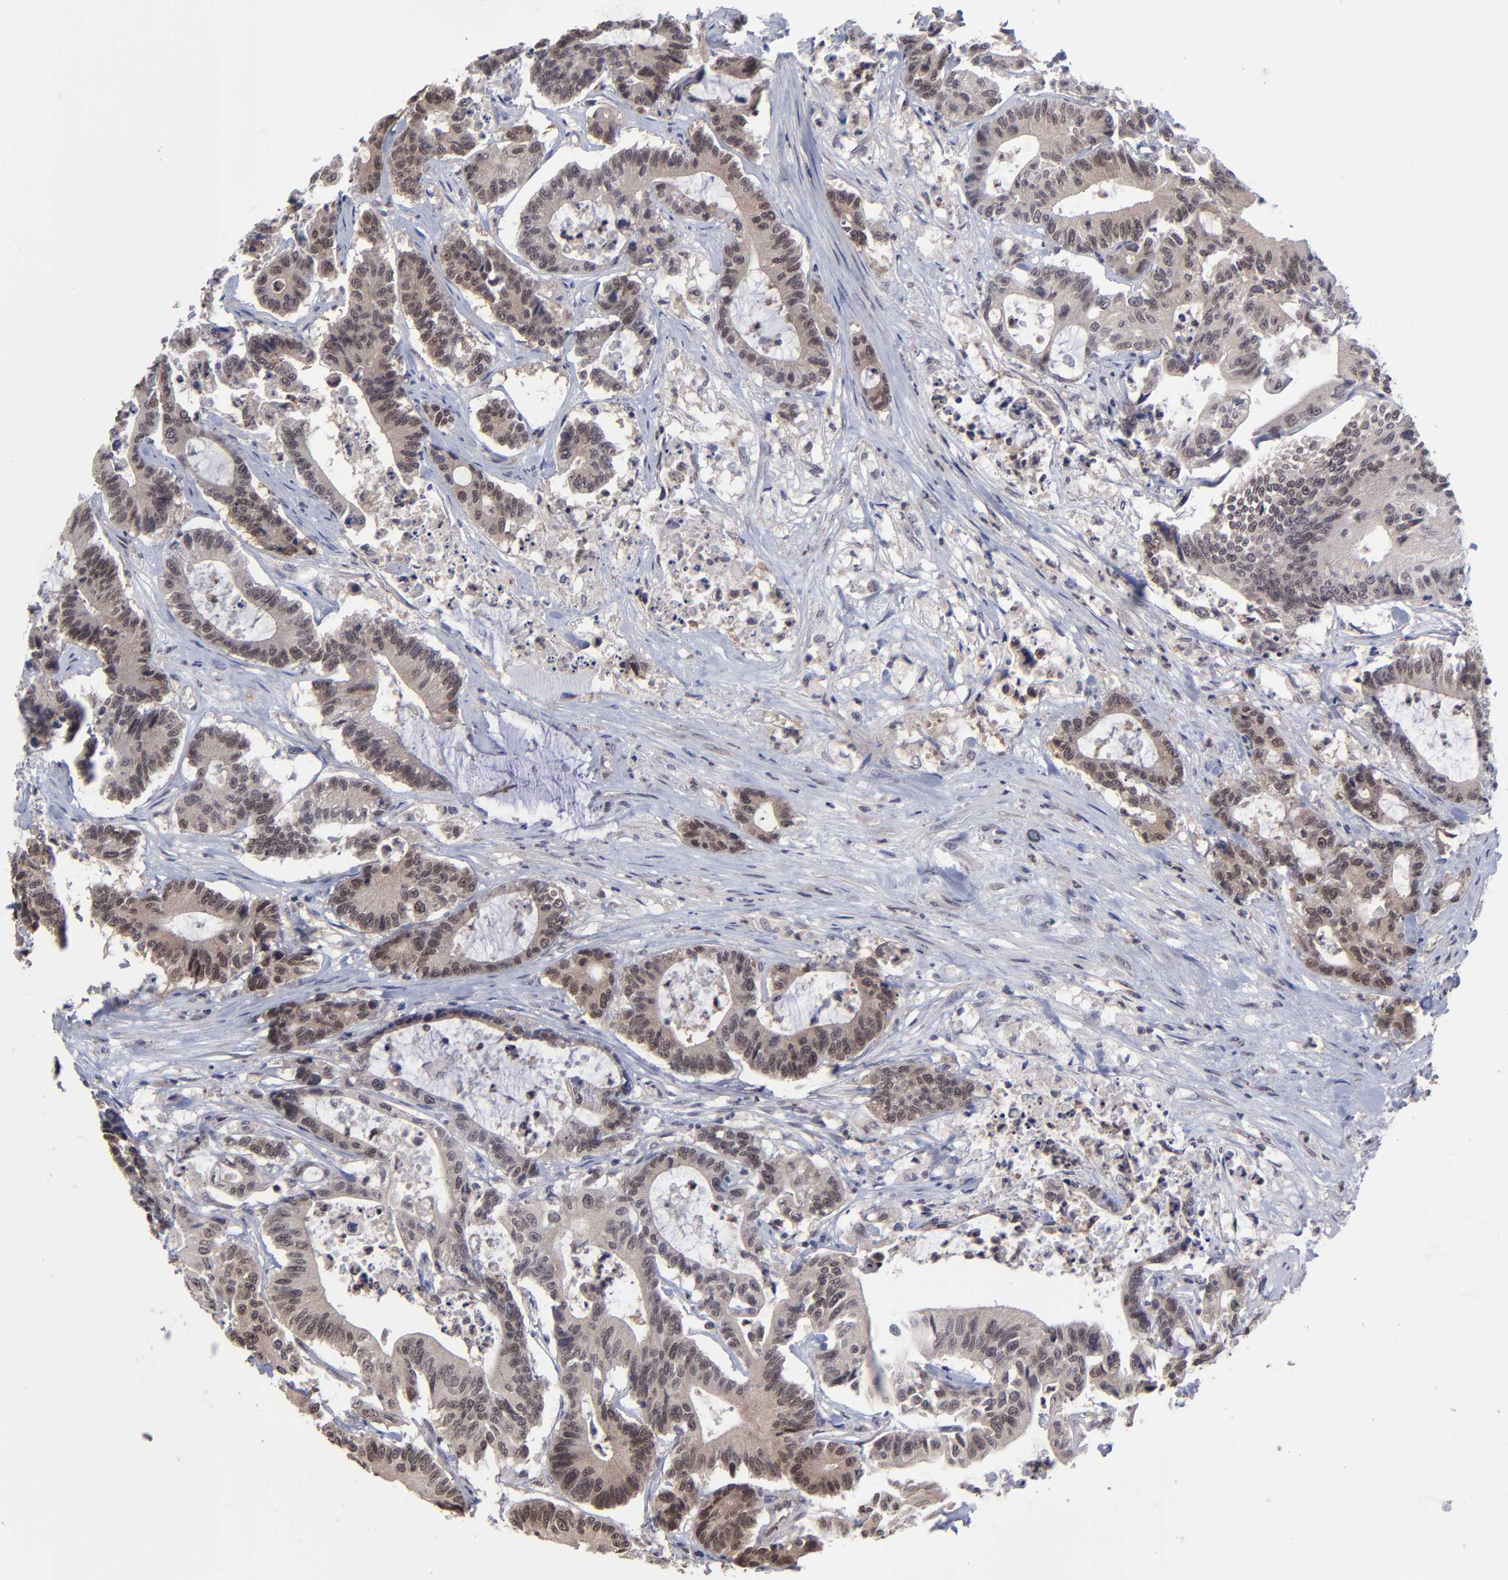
{"staining": {"intensity": "weak", "quantity": "25%-75%", "location": "cytoplasmic/membranous"}, "tissue": "colorectal cancer", "cell_type": "Tumor cells", "image_type": "cancer", "snomed": [{"axis": "morphology", "description": "Adenocarcinoma, NOS"}, {"axis": "topography", "description": "Colon"}], "caption": "Adenocarcinoma (colorectal) stained with immunohistochemistry exhibits weak cytoplasmic/membranous positivity in about 25%-75% of tumor cells.", "gene": "ZNF419", "patient": {"sex": "female", "age": 84}}